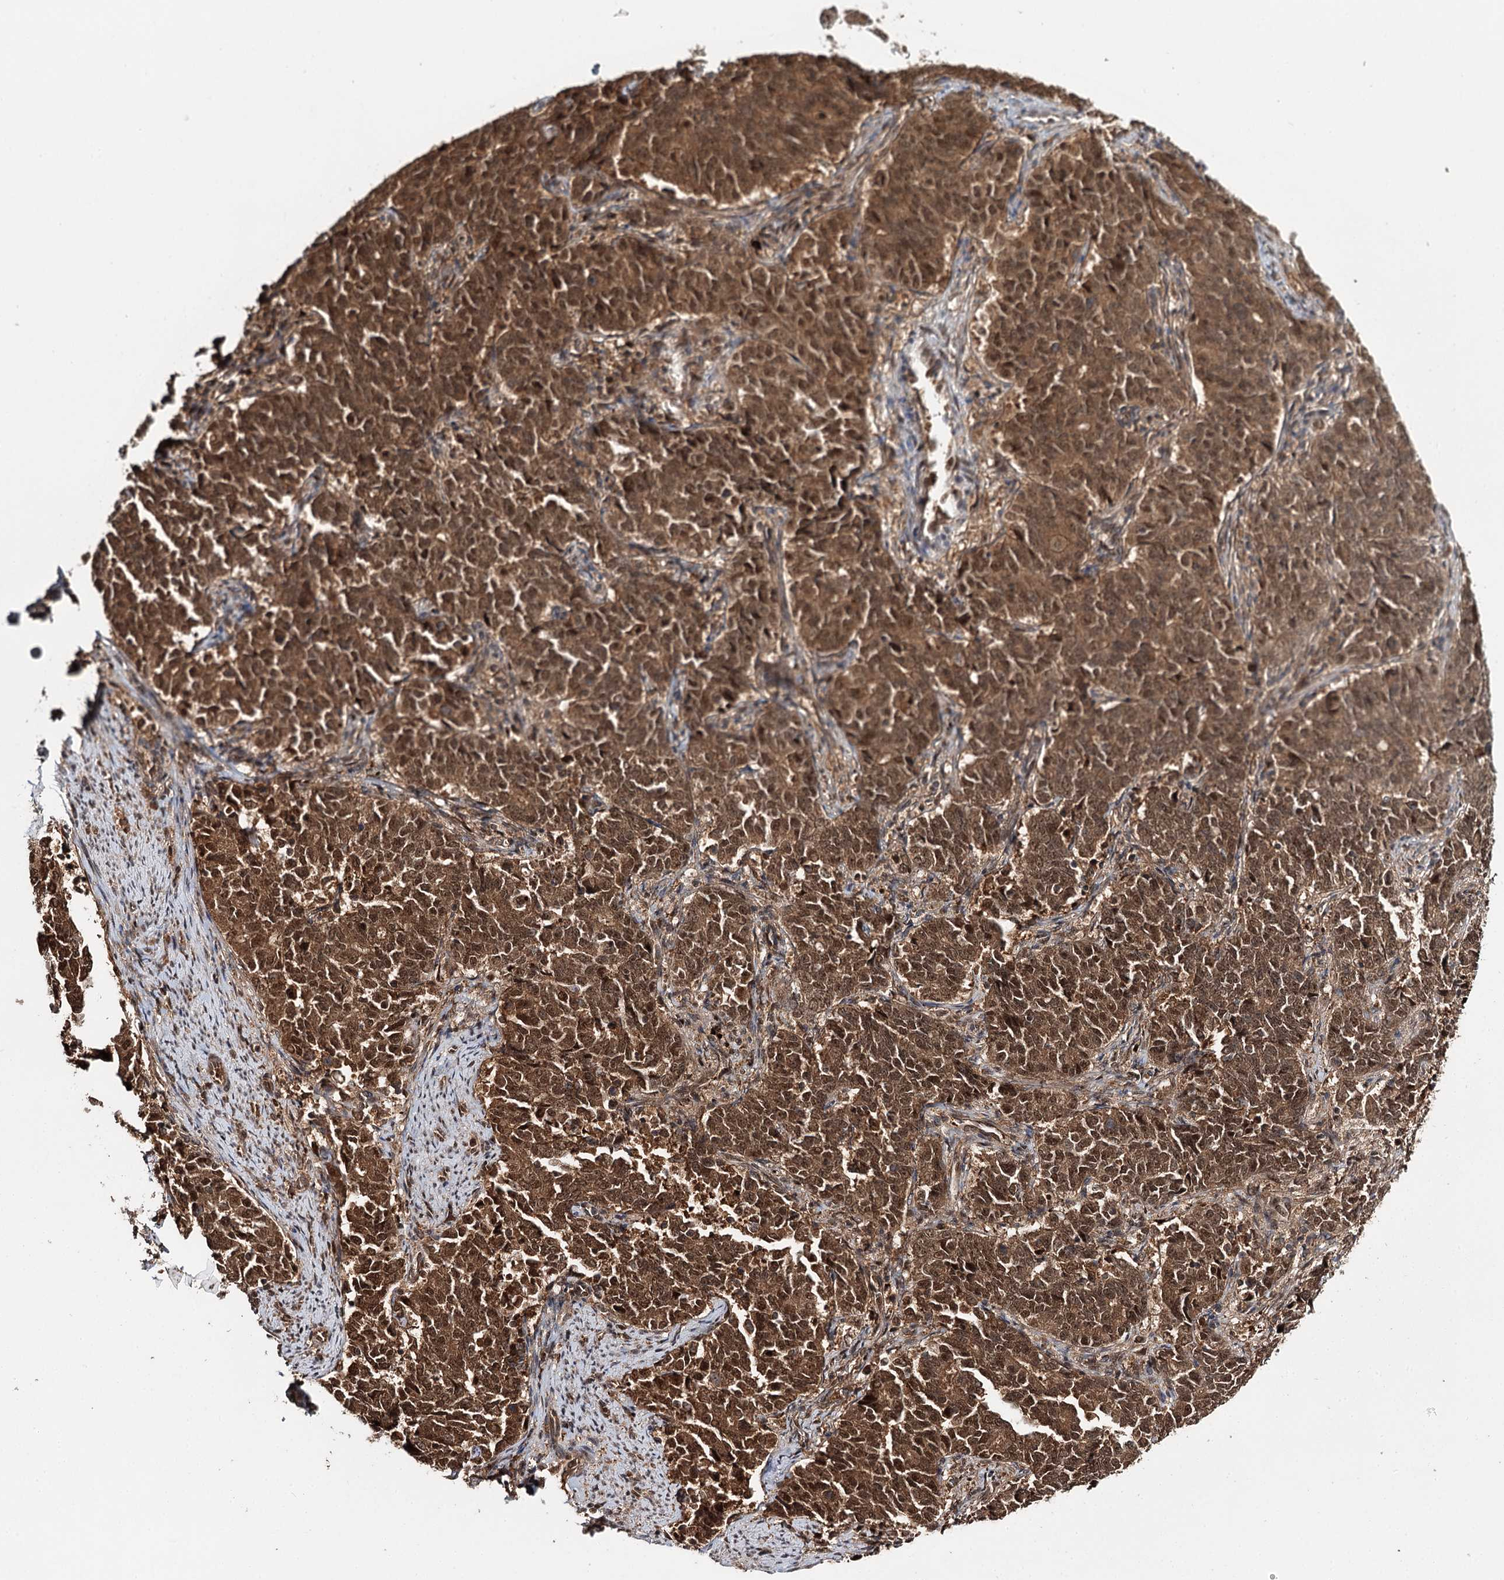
{"staining": {"intensity": "strong", "quantity": ">75%", "location": "cytoplasmic/membranous,nuclear"}, "tissue": "endometrial cancer", "cell_type": "Tumor cells", "image_type": "cancer", "snomed": [{"axis": "morphology", "description": "Adenocarcinoma, NOS"}, {"axis": "topography", "description": "Endometrium"}], "caption": "Strong cytoplasmic/membranous and nuclear expression is seen in about >75% of tumor cells in endometrial adenocarcinoma. Immunohistochemistry stains the protein in brown and the nuclei are stained blue.", "gene": "N6AMT1", "patient": {"sex": "female", "age": 80}}